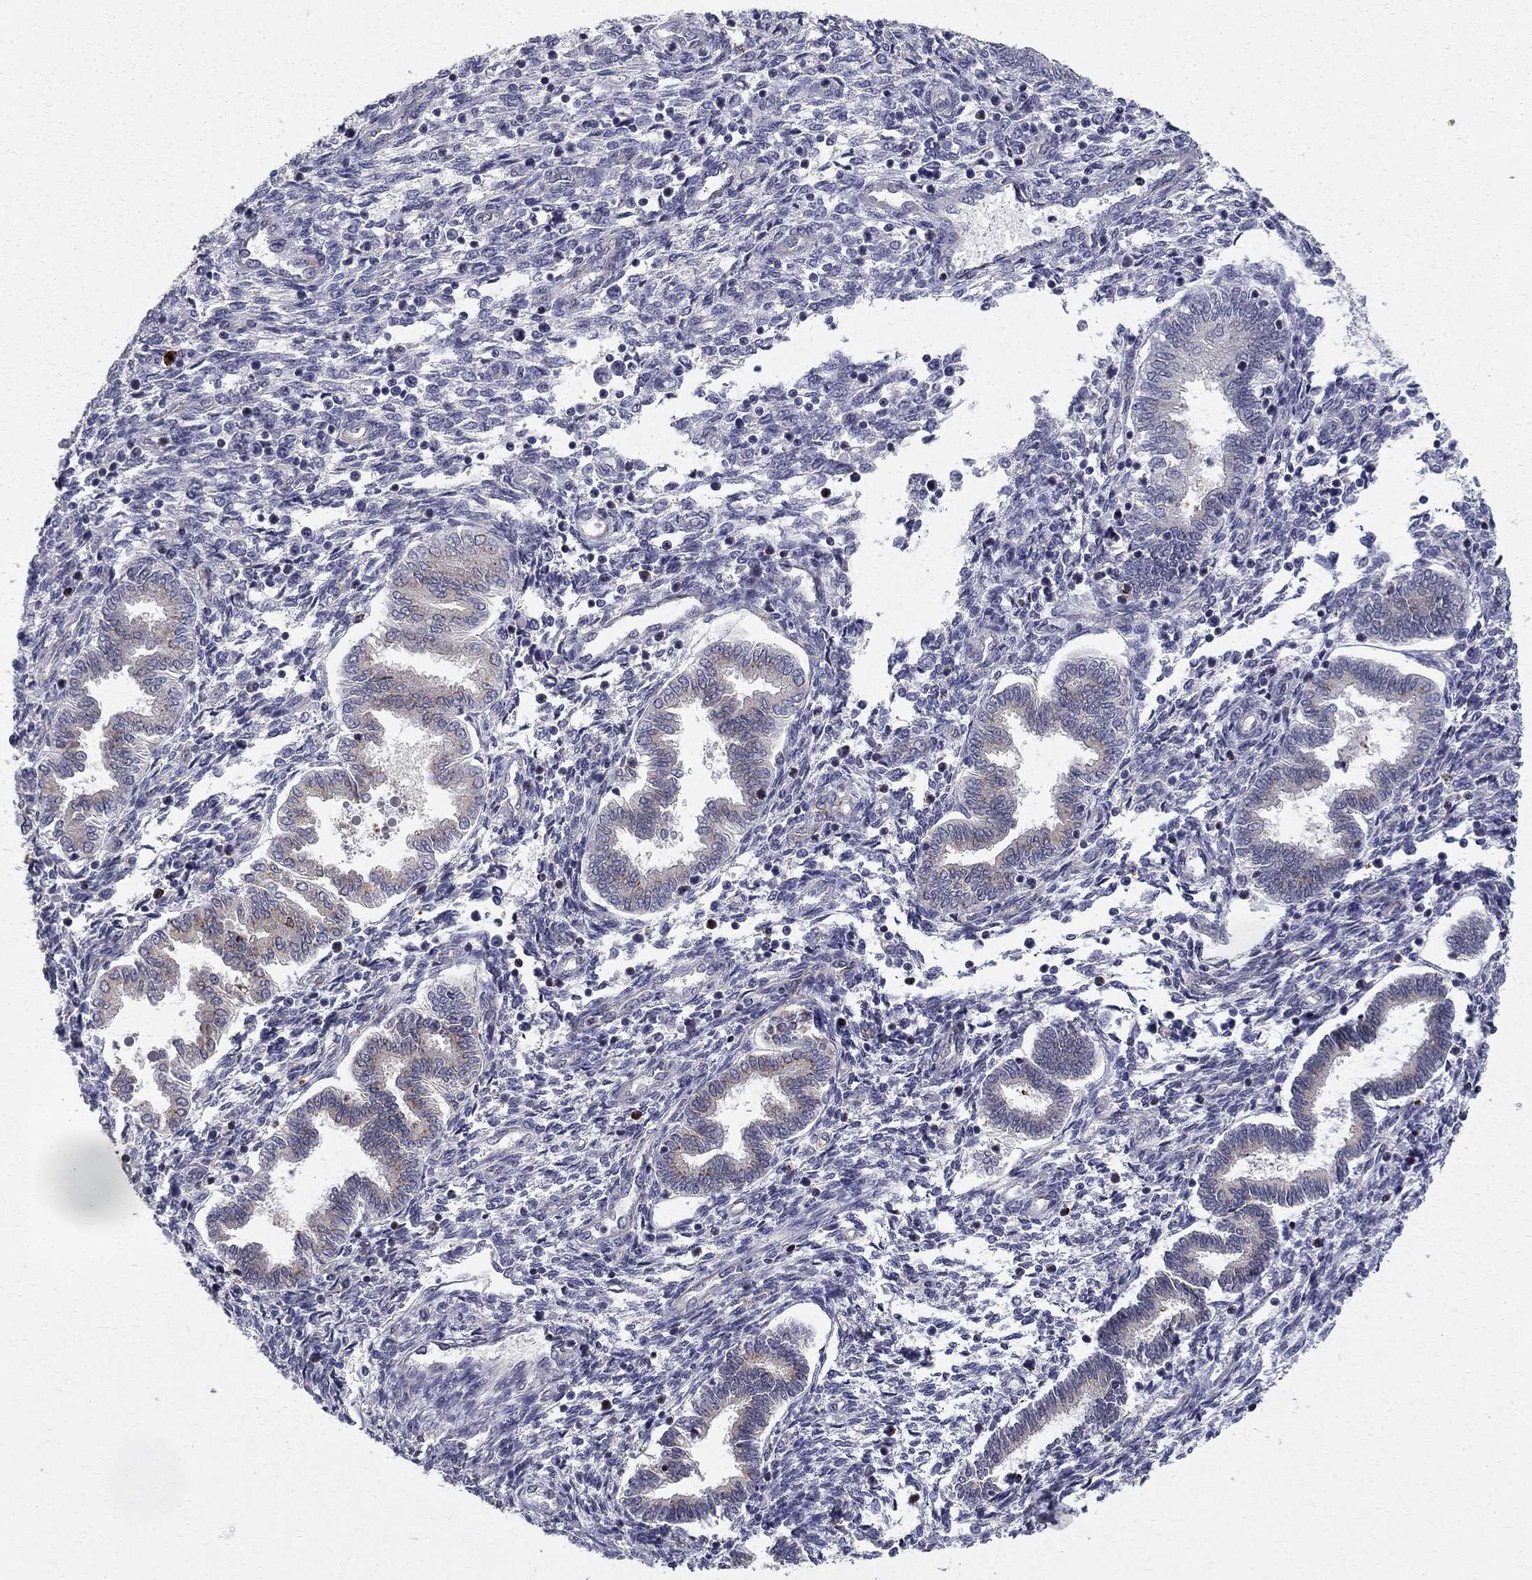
{"staining": {"intensity": "negative", "quantity": "none", "location": "none"}, "tissue": "endometrium", "cell_type": "Cells in endometrial stroma", "image_type": "normal", "snomed": [{"axis": "morphology", "description": "Normal tissue, NOS"}, {"axis": "topography", "description": "Endometrium"}], "caption": "Protein analysis of normal endometrium demonstrates no significant expression in cells in endometrial stroma.", "gene": "CLIC6", "patient": {"sex": "female", "age": 42}}